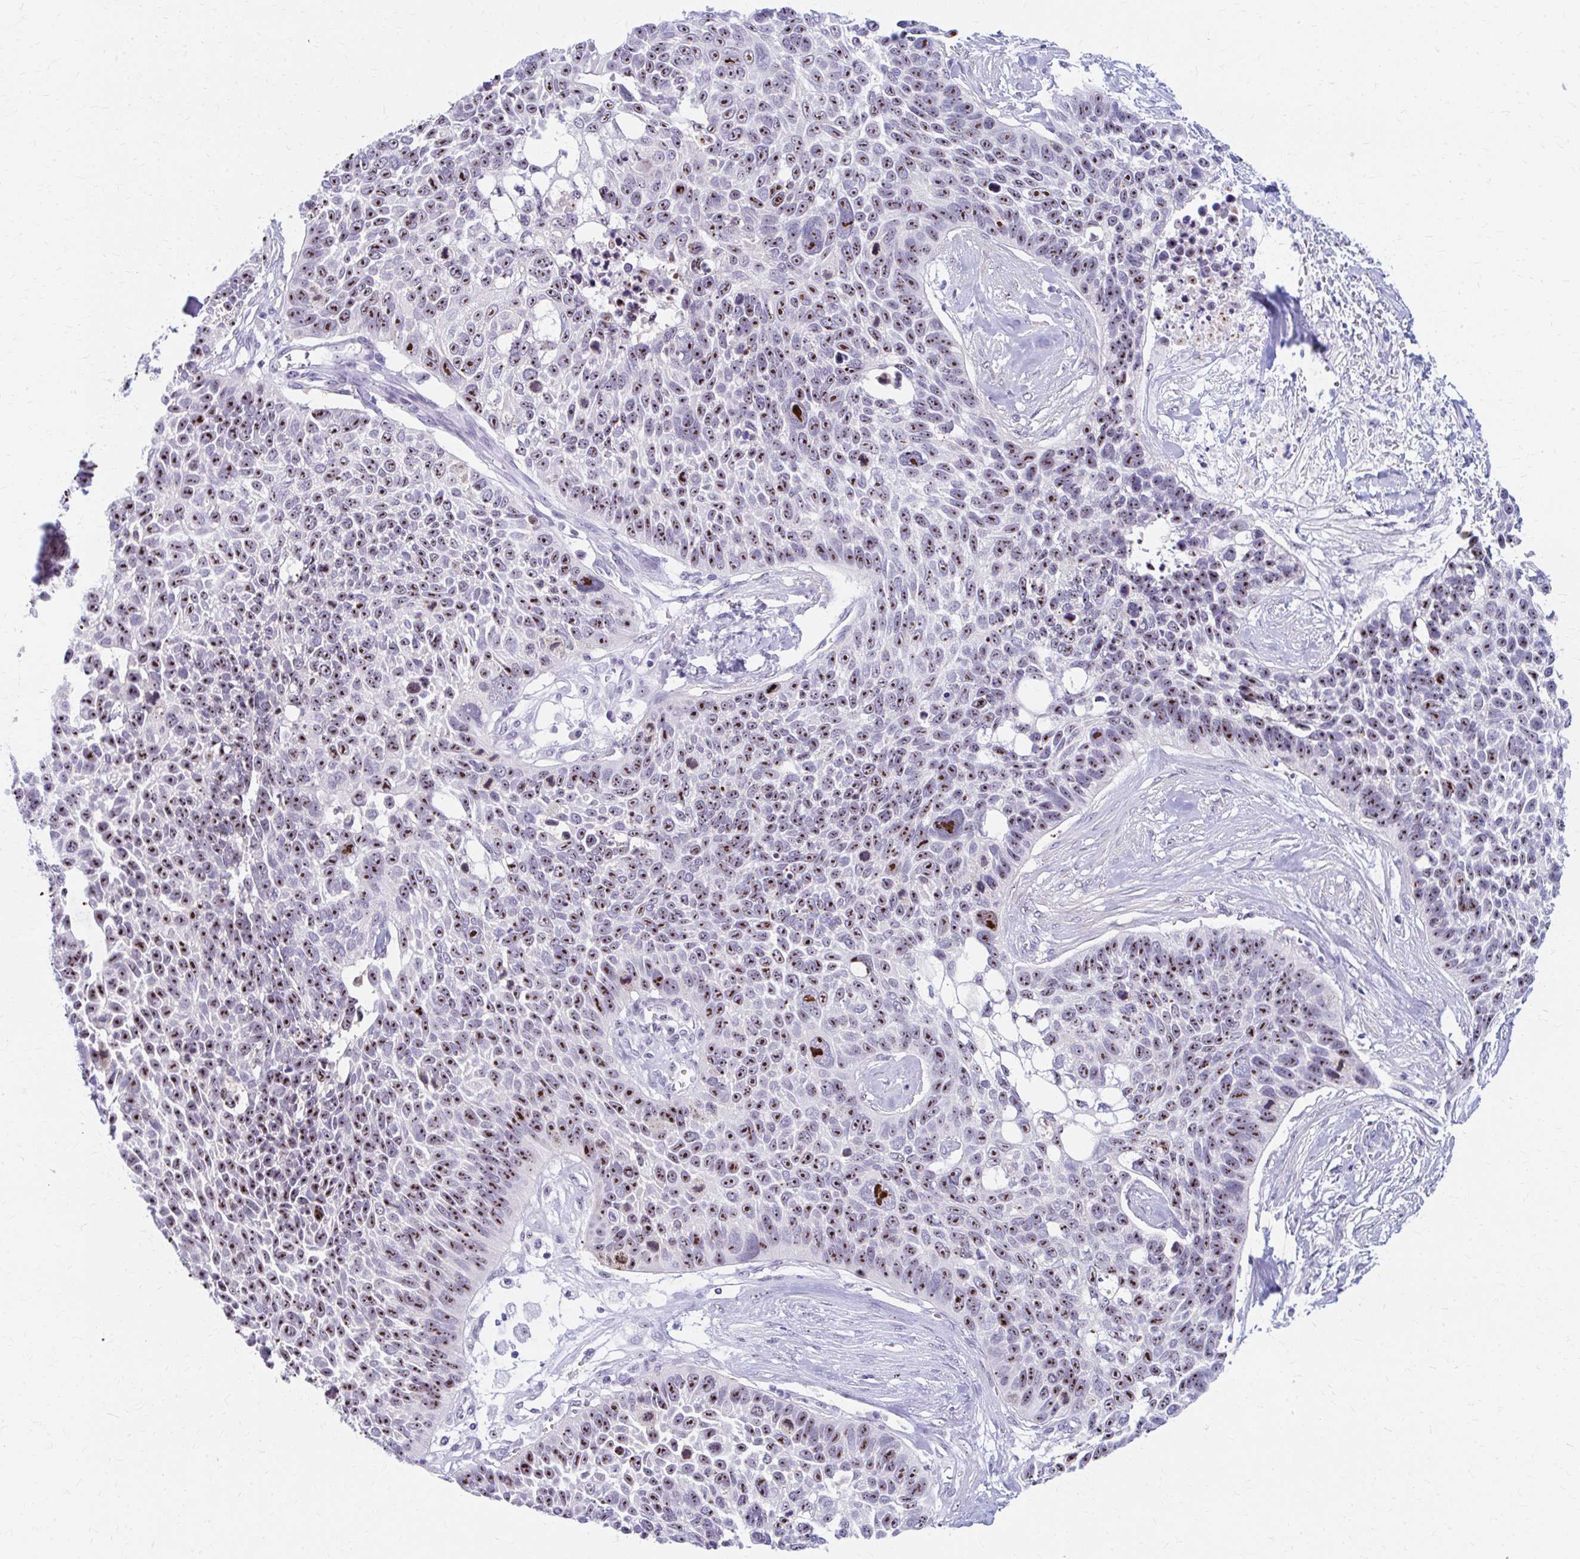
{"staining": {"intensity": "moderate", "quantity": ">75%", "location": "nuclear"}, "tissue": "lung cancer", "cell_type": "Tumor cells", "image_type": "cancer", "snomed": [{"axis": "morphology", "description": "Squamous cell carcinoma, NOS"}, {"axis": "topography", "description": "Lung"}], "caption": "Tumor cells show medium levels of moderate nuclear positivity in about >75% of cells in lung cancer (squamous cell carcinoma).", "gene": "FTSJ3", "patient": {"sex": "male", "age": 62}}